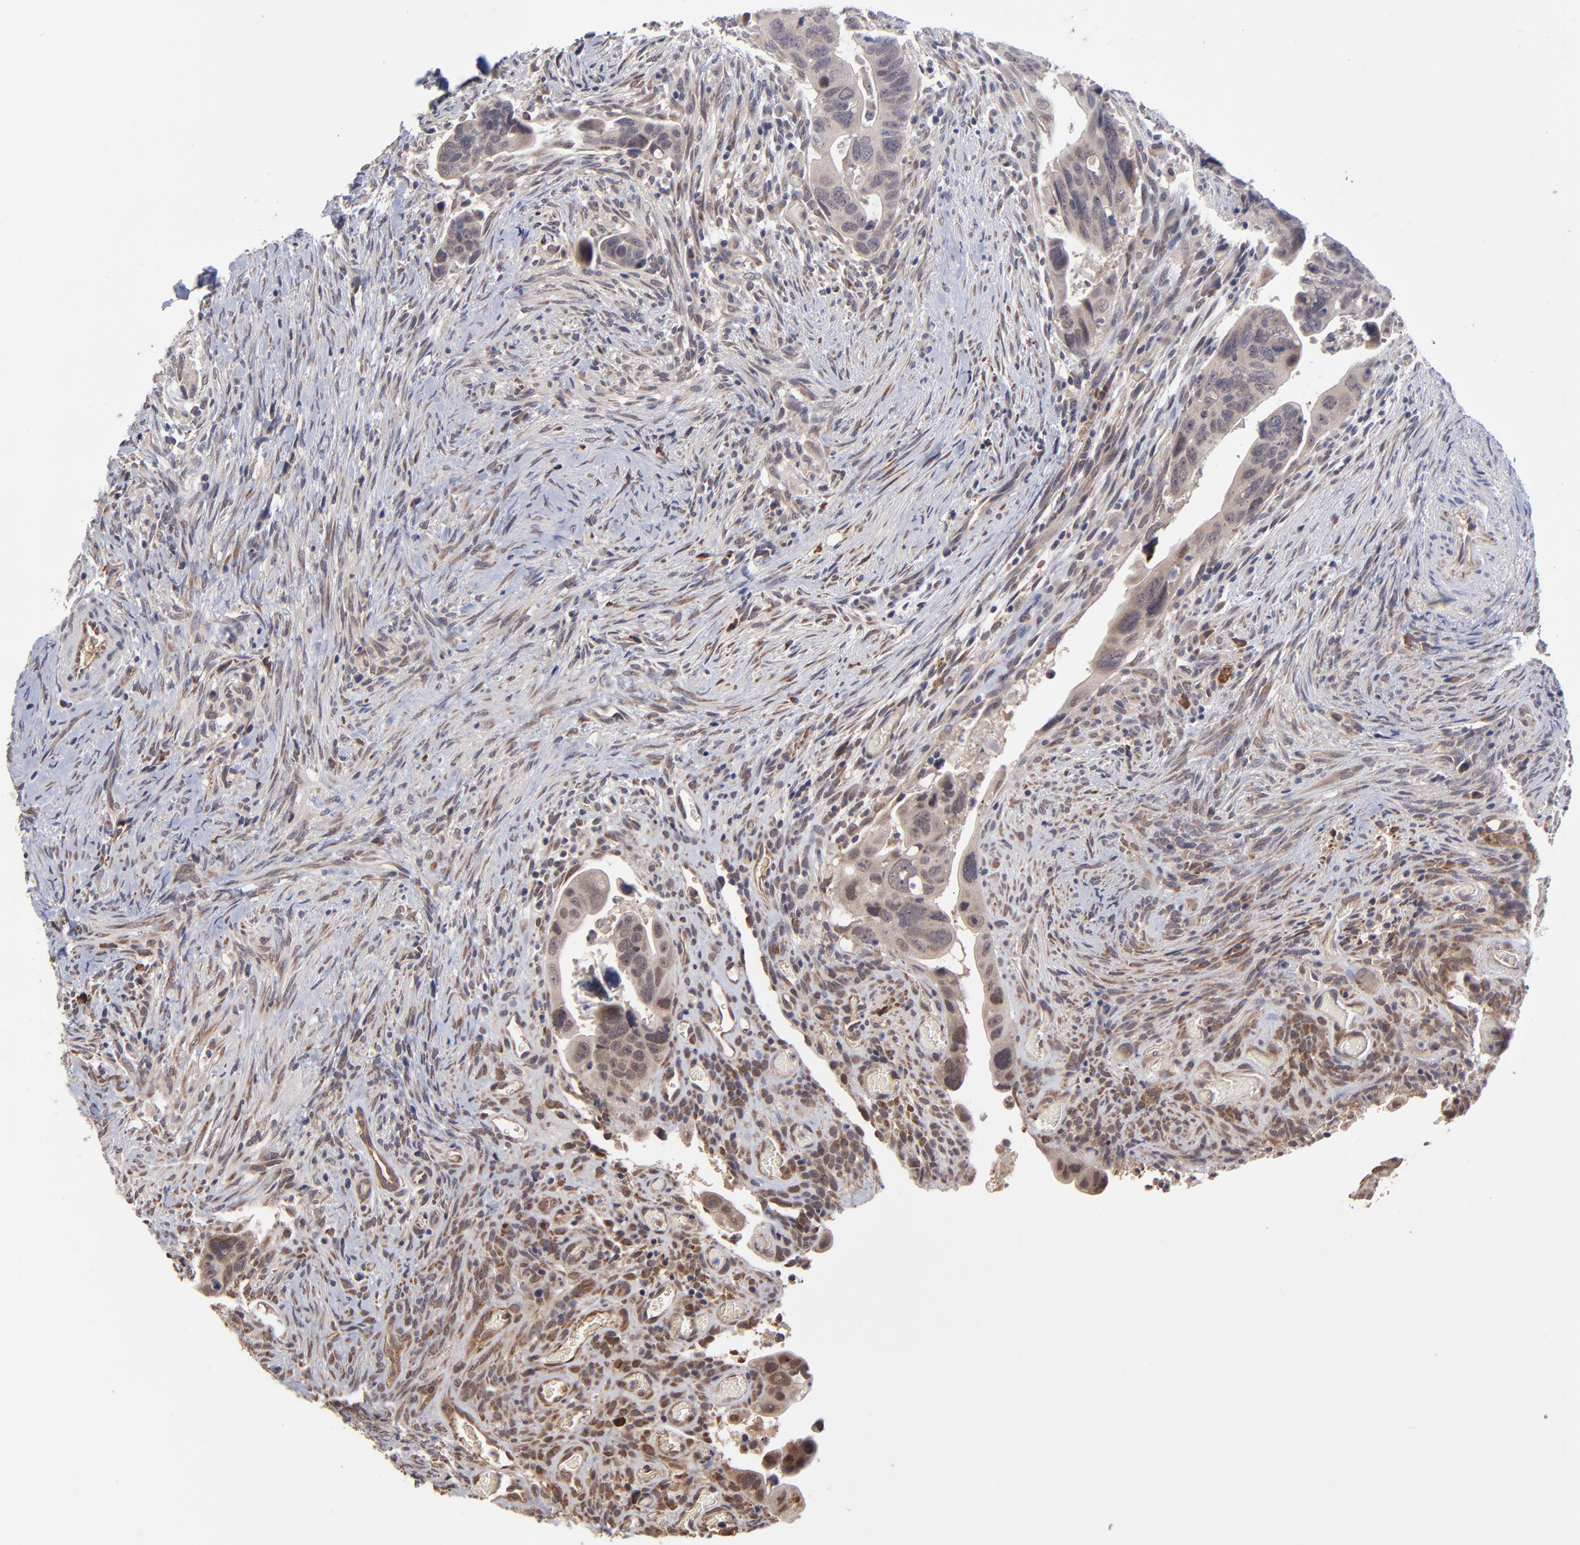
{"staining": {"intensity": "weak", "quantity": "<25%", "location": "cytoplasmic/membranous,nuclear"}, "tissue": "colorectal cancer", "cell_type": "Tumor cells", "image_type": "cancer", "snomed": [{"axis": "morphology", "description": "Adenocarcinoma, NOS"}, {"axis": "topography", "description": "Rectum"}], "caption": "Micrograph shows no protein expression in tumor cells of colorectal adenocarcinoma tissue.", "gene": "CHL1", "patient": {"sex": "male", "age": 53}}